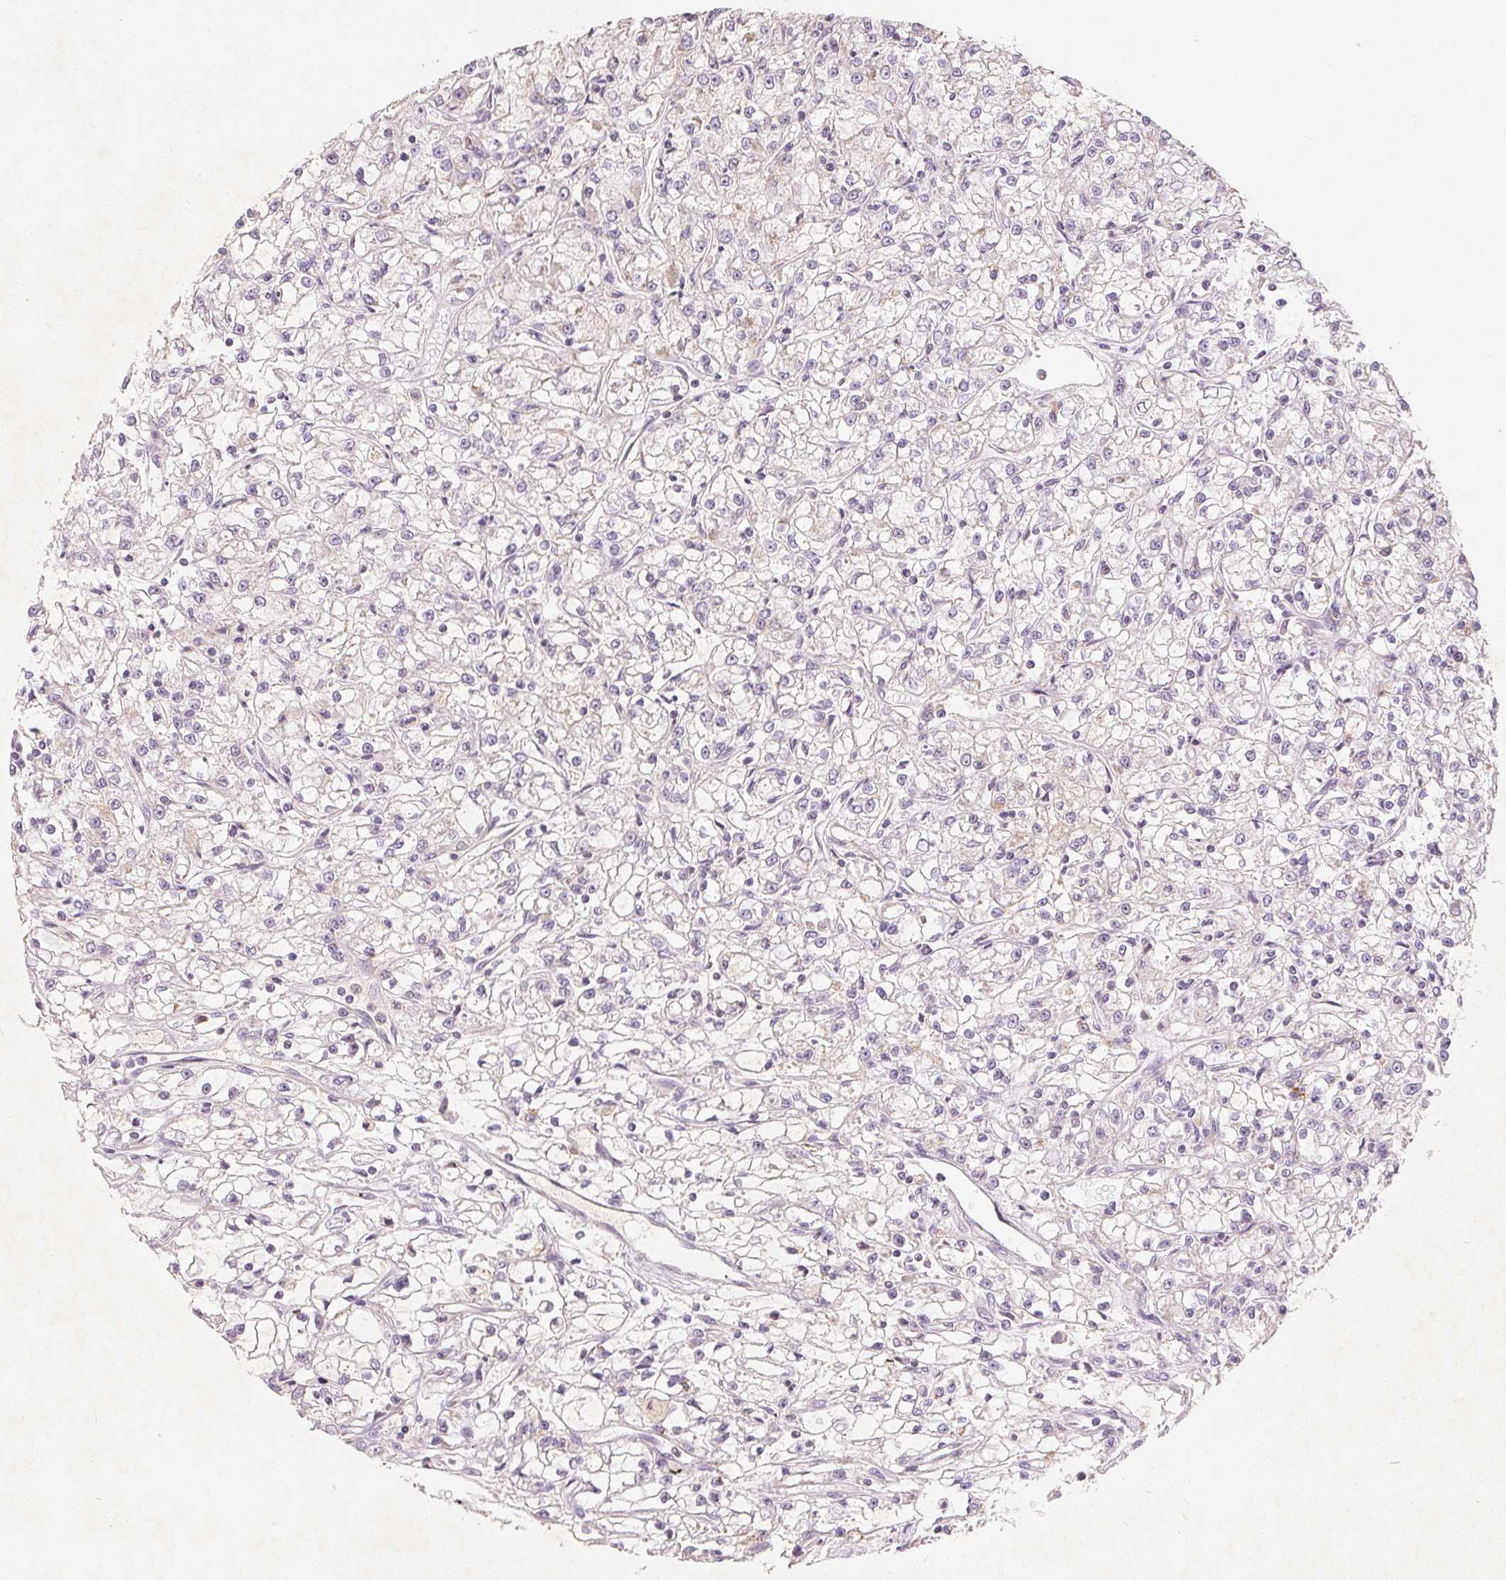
{"staining": {"intensity": "negative", "quantity": "none", "location": "none"}, "tissue": "renal cancer", "cell_type": "Tumor cells", "image_type": "cancer", "snomed": [{"axis": "morphology", "description": "Adenocarcinoma, NOS"}, {"axis": "topography", "description": "Kidney"}], "caption": "The immunohistochemistry (IHC) histopathology image has no significant positivity in tumor cells of renal cancer tissue.", "gene": "GHITM", "patient": {"sex": "female", "age": 59}}